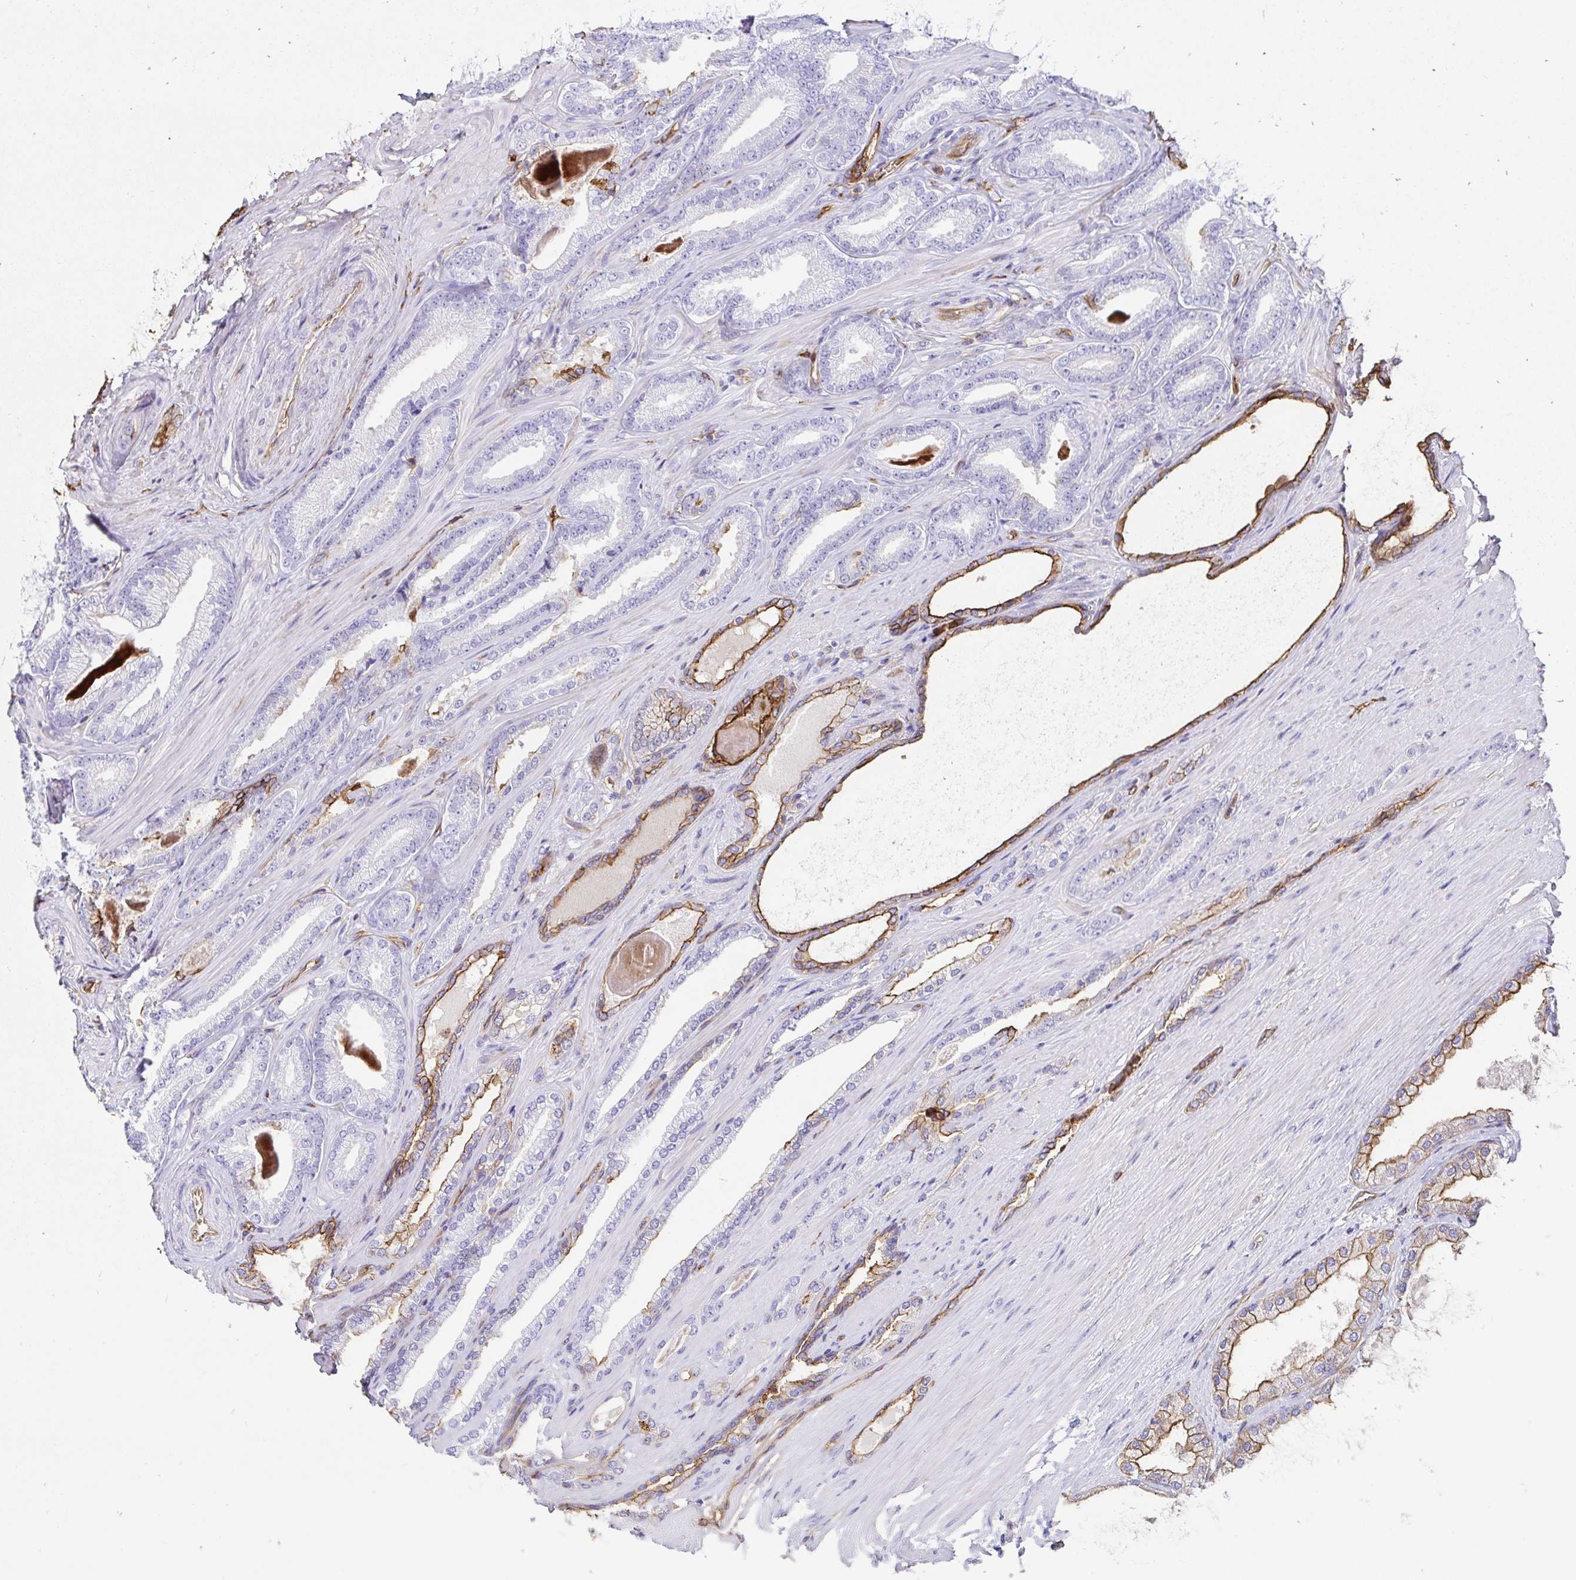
{"staining": {"intensity": "moderate", "quantity": "<25%", "location": "cytoplasmic/membranous"}, "tissue": "prostate cancer", "cell_type": "Tumor cells", "image_type": "cancer", "snomed": [{"axis": "morphology", "description": "Adenocarcinoma, Low grade"}, {"axis": "topography", "description": "Prostate"}], "caption": "Immunohistochemical staining of human prostate cancer demonstrates low levels of moderate cytoplasmic/membranous positivity in approximately <25% of tumor cells. (Brightfield microscopy of DAB IHC at high magnification).", "gene": "ANXA2", "patient": {"sex": "male", "age": 61}}